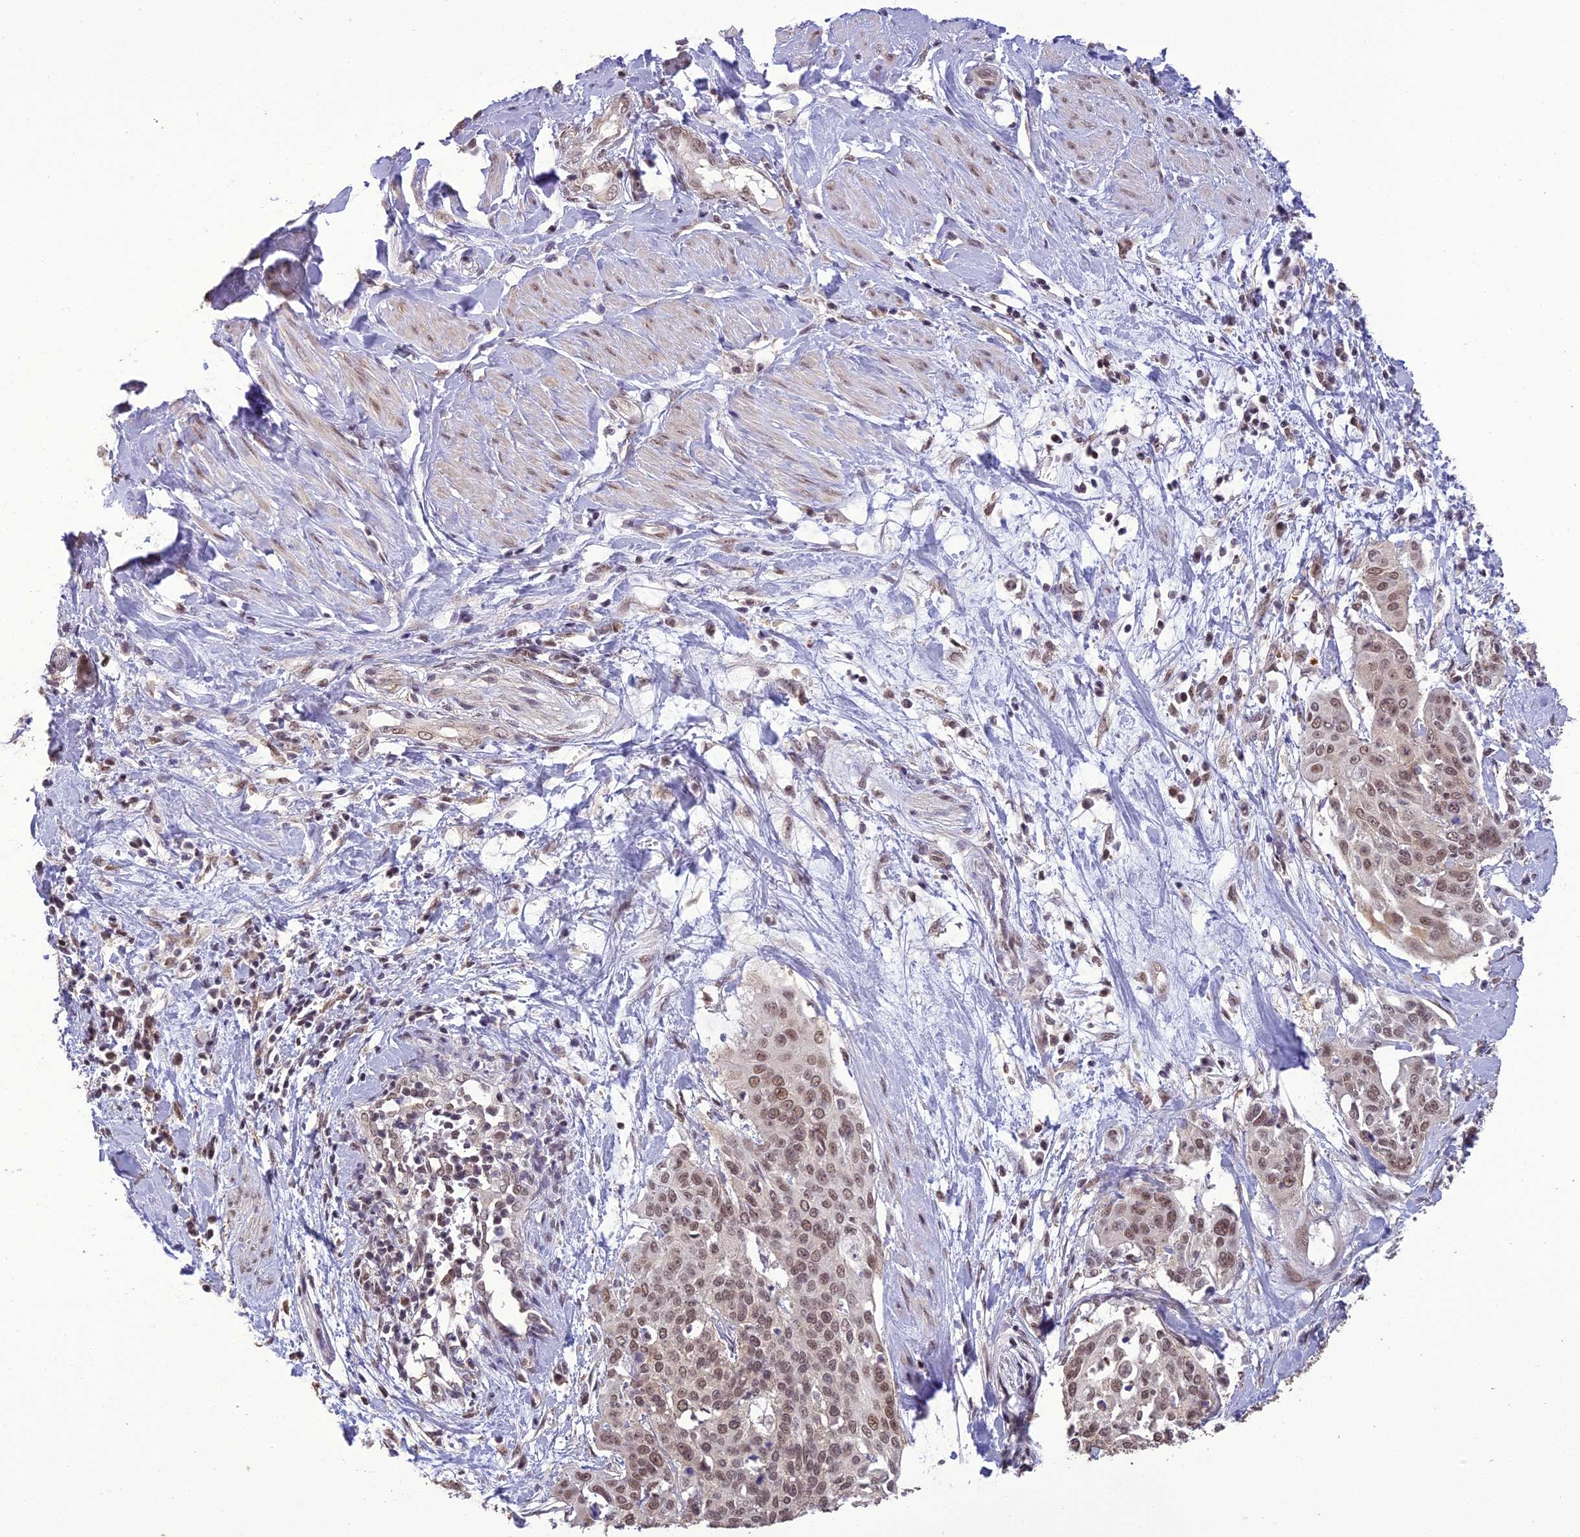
{"staining": {"intensity": "moderate", "quantity": ">75%", "location": "nuclear"}, "tissue": "cervical cancer", "cell_type": "Tumor cells", "image_type": "cancer", "snomed": [{"axis": "morphology", "description": "Squamous cell carcinoma, NOS"}, {"axis": "topography", "description": "Cervix"}], "caption": "A brown stain highlights moderate nuclear expression of a protein in cervical cancer (squamous cell carcinoma) tumor cells.", "gene": "TIGD7", "patient": {"sex": "female", "age": 44}}